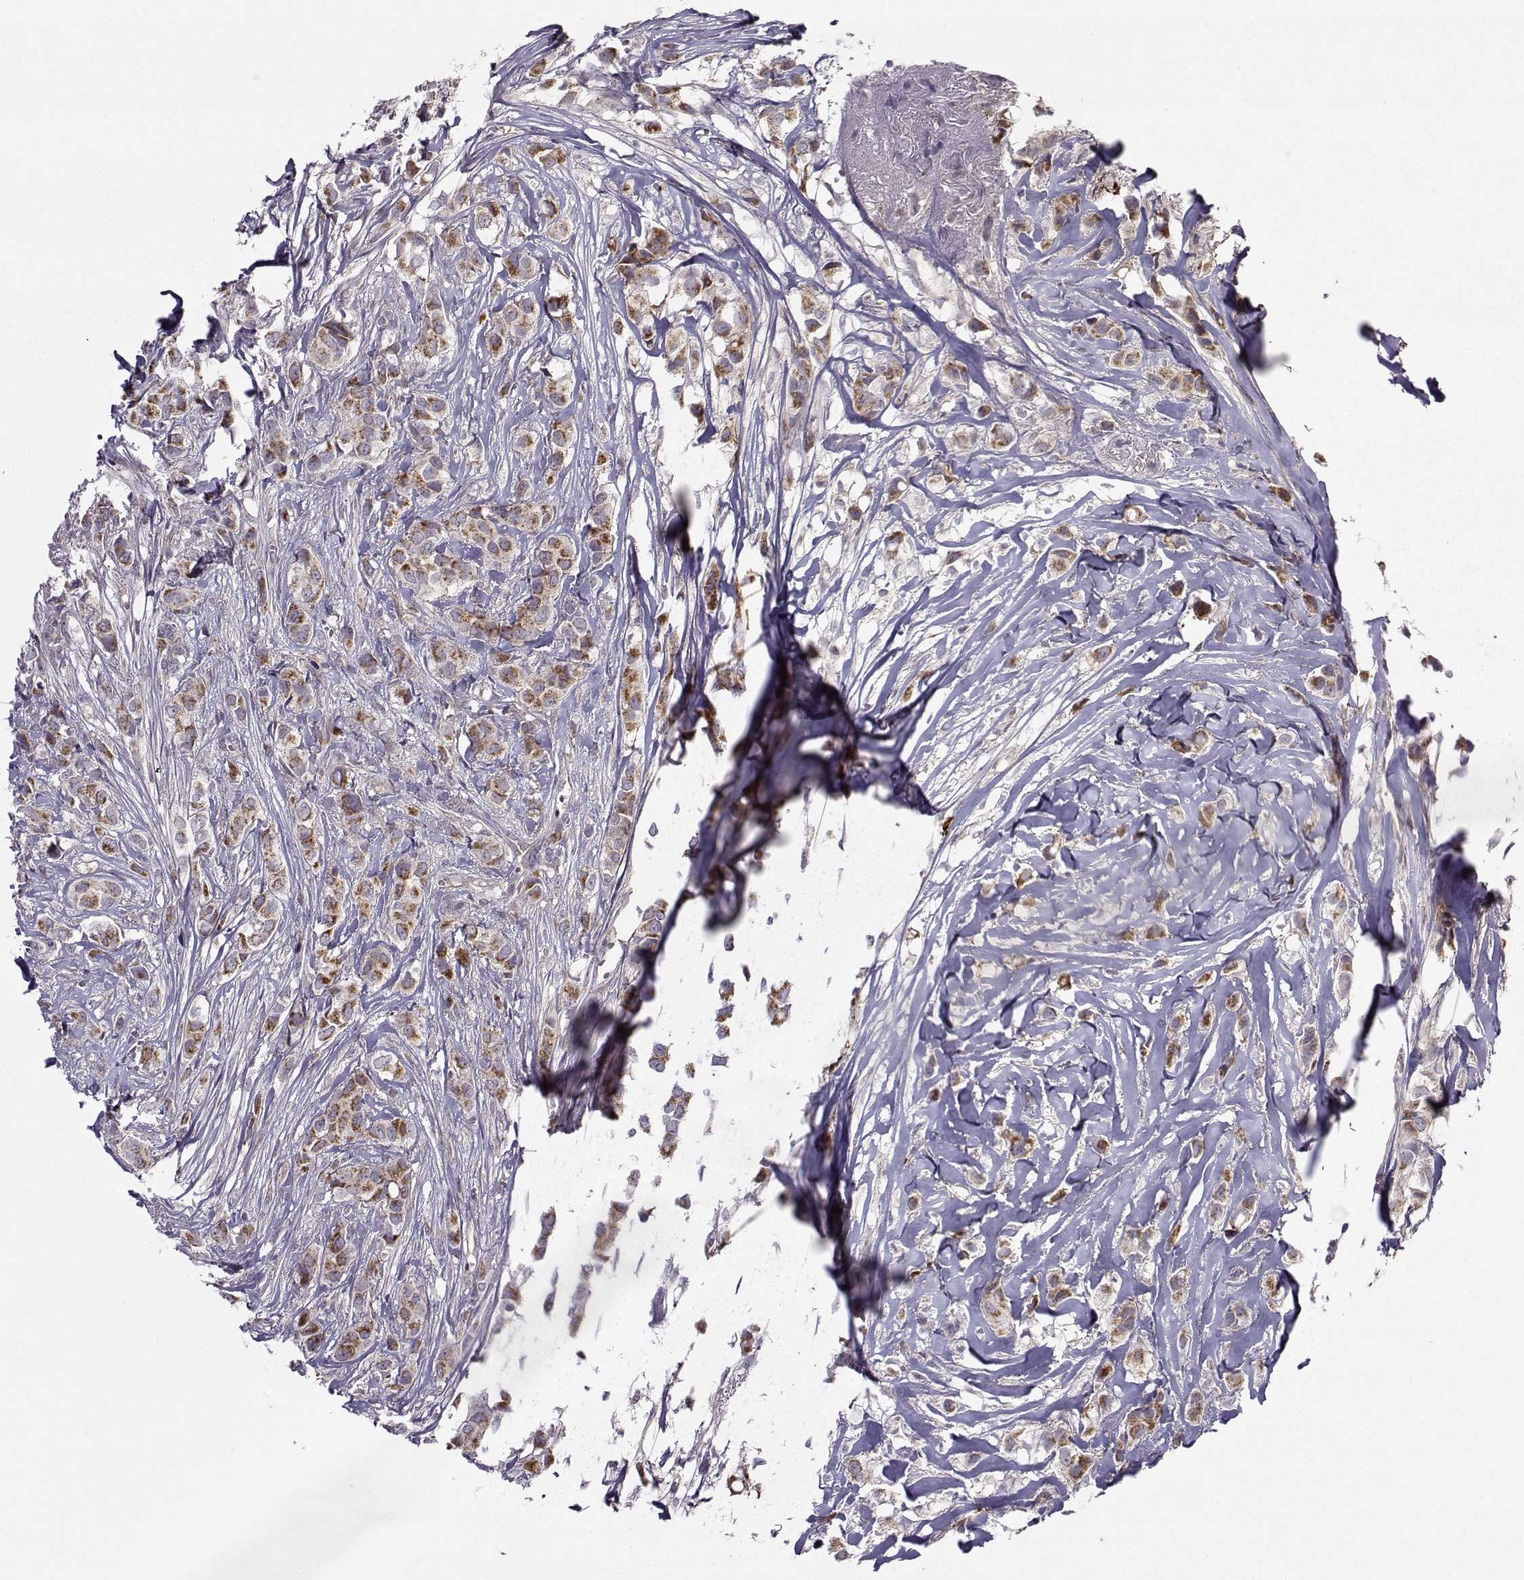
{"staining": {"intensity": "strong", "quantity": ">75%", "location": "cytoplasmic/membranous"}, "tissue": "breast cancer", "cell_type": "Tumor cells", "image_type": "cancer", "snomed": [{"axis": "morphology", "description": "Duct carcinoma"}, {"axis": "topography", "description": "Breast"}], "caption": "Breast infiltrating ductal carcinoma was stained to show a protein in brown. There is high levels of strong cytoplasmic/membranous staining in about >75% of tumor cells. The staining was performed using DAB (3,3'-diaminobenzidine), with brown indicating positive protein expression. Nuclei are stained blue with hematoxylin.", "gene": "NECAB3", "patient": {"sex": "female", "age": 85}}